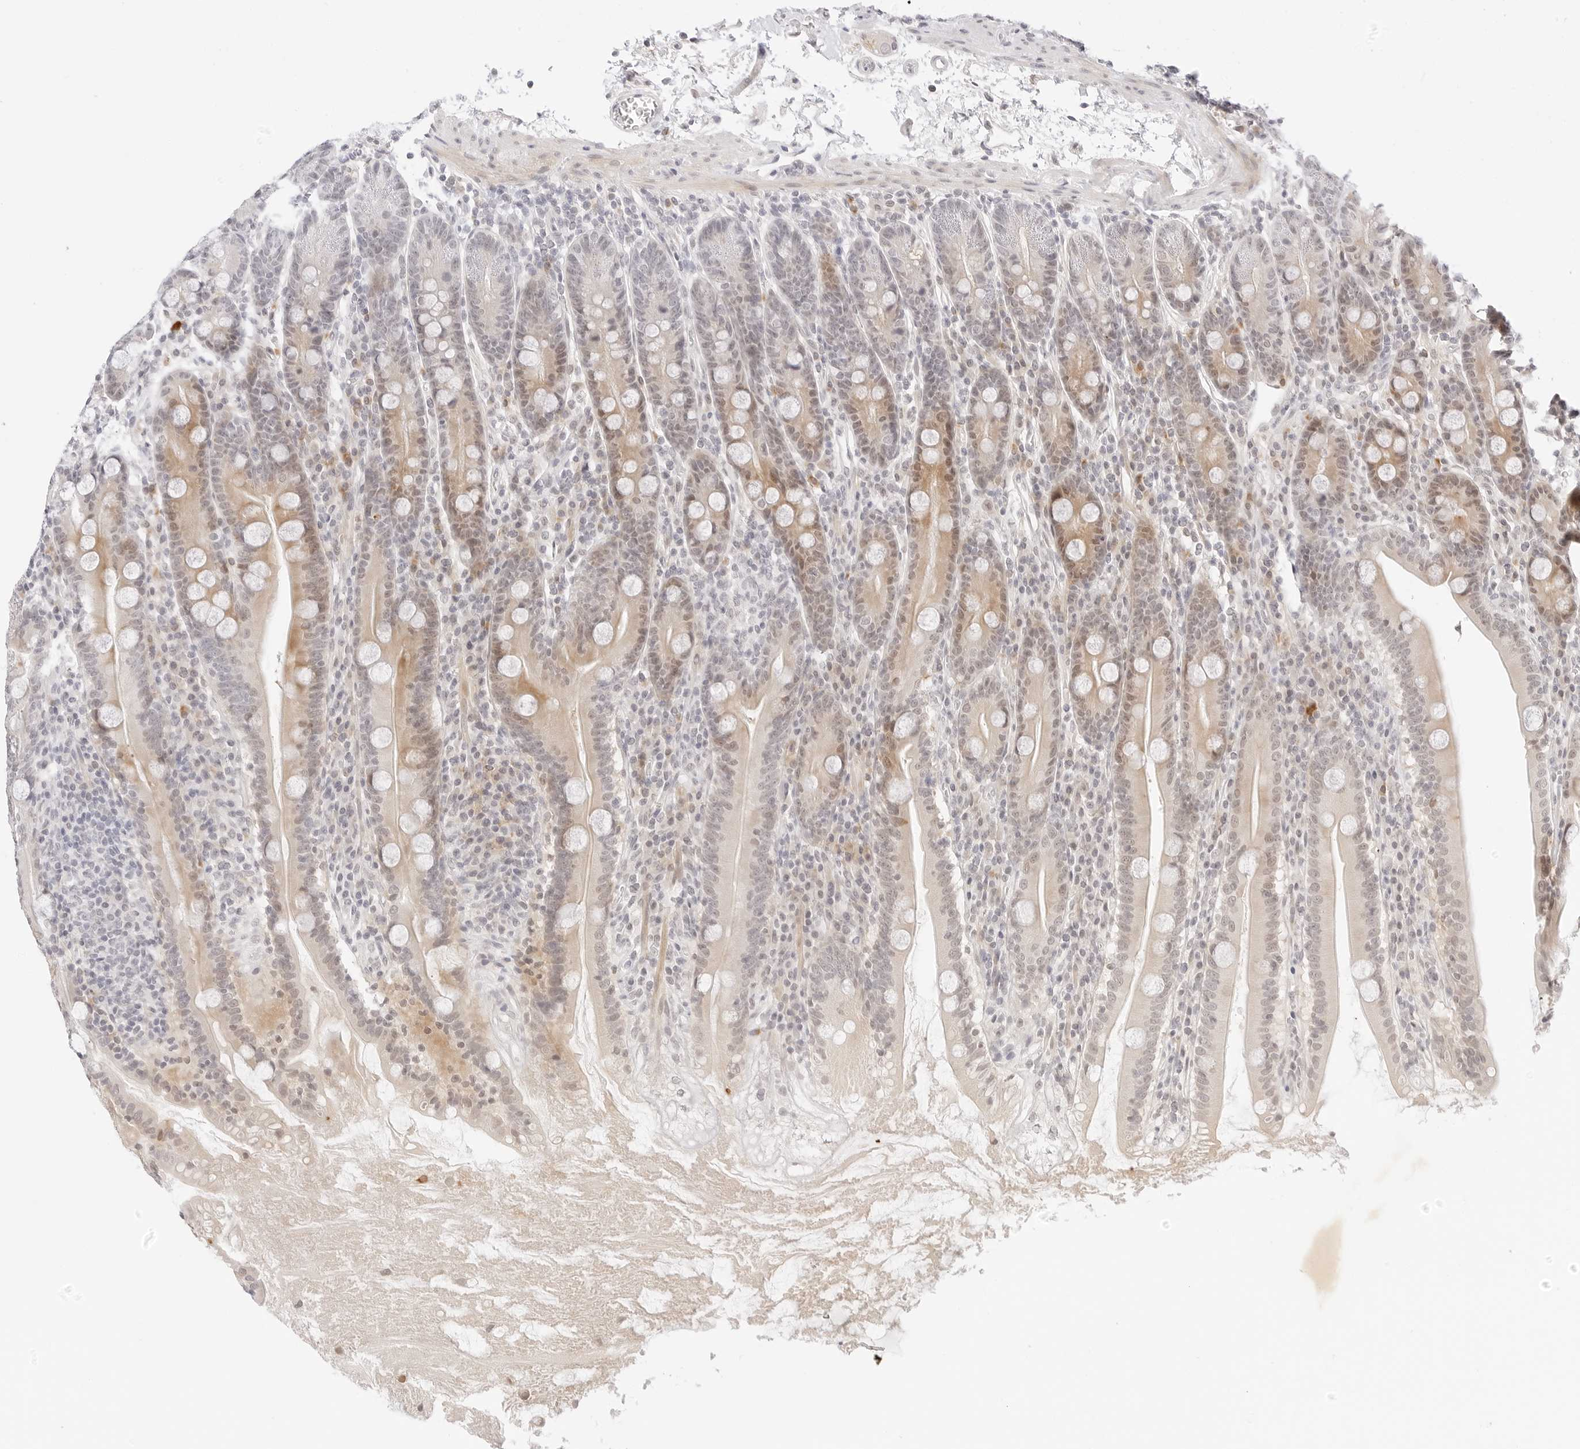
{"staining": {"intensity": "moderate", "quantity": "<25%", "location": "cytoplasmic/membranous,nuclear"}, "tissue": "duodenum", "cell_type": "Glandular cells", "image_type": "normal", "snomed": [{"axis": "morphology", "description": "Normal tissue, NOS"}, {"axis": "topography", "description": "Duodenum"}], "caption": "An immunohistochemistry (IHC) histopathology image of unremarkable tissue is shown. Protein staining in brown labels moderate cytoplasmic/membranous,nuclear positivity in duodenum within glandular cells. Nuclei are stained in blue.", "gene": "XKR4", "patient": {"sex": "male", "age": 35}}